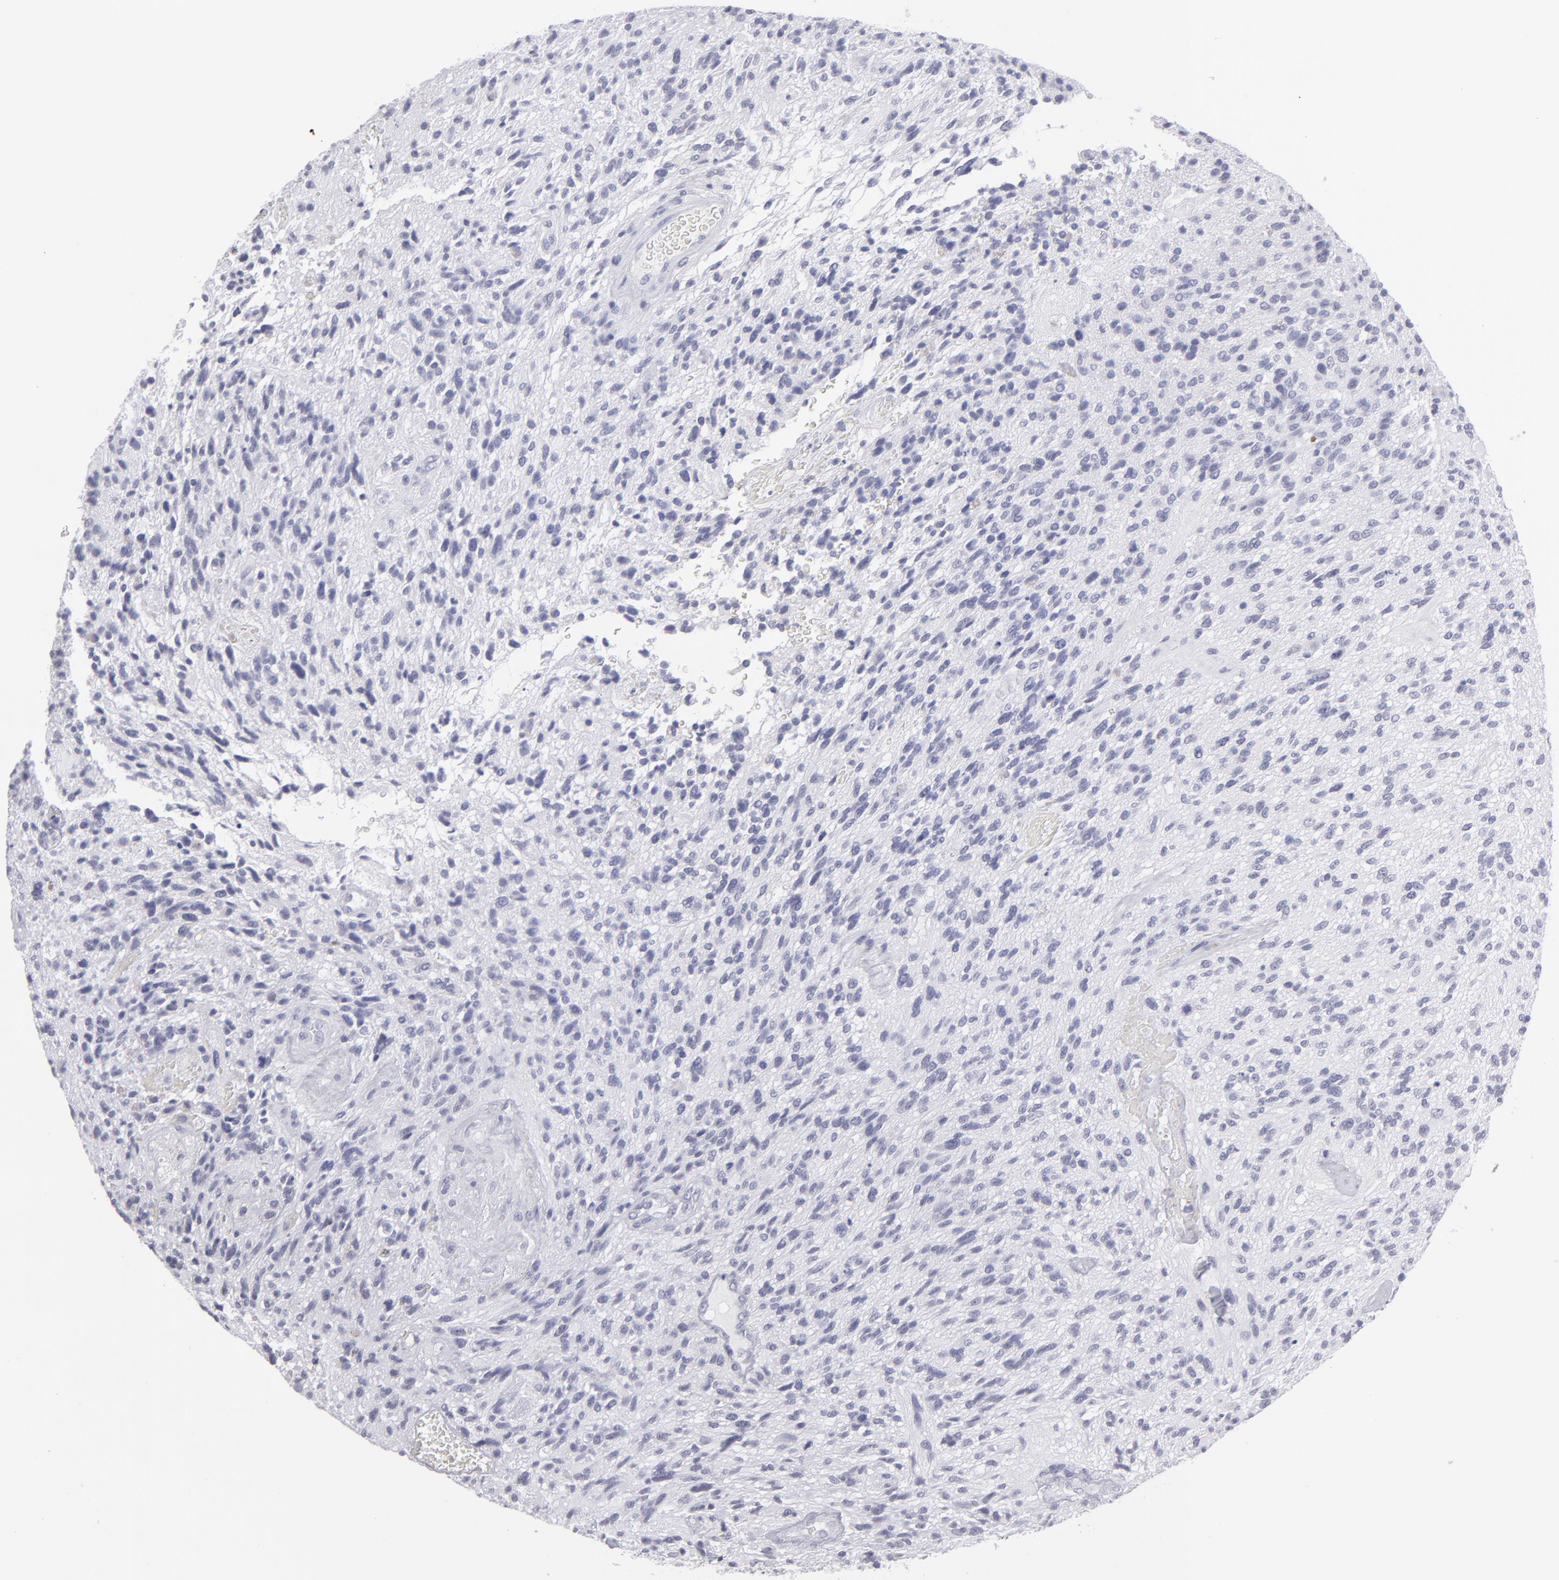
{"staining": {"intensity": "negative", "quantity": "none", "location": "none"}, "tissue": "glioma", "cell_type": "Tumor cells", "image_type": "cancer", "snomed": [{"axis": "morphology", "description": "Normal tissue, NOS"}, {"axis": "morphology", "description": "Glioma, malignant, High grade"}, {"axis": "topography", "description": "Cerebral cortex"}], "caption": "Malignant high-grade glioma was stained to show a protein in brown. There is no significant staining in tumor cells. (DAB immunohistochemistry with hematoxylin counter stain).", "gene": "ALDOB", "patient": {"sex": "male", "age": 75}}